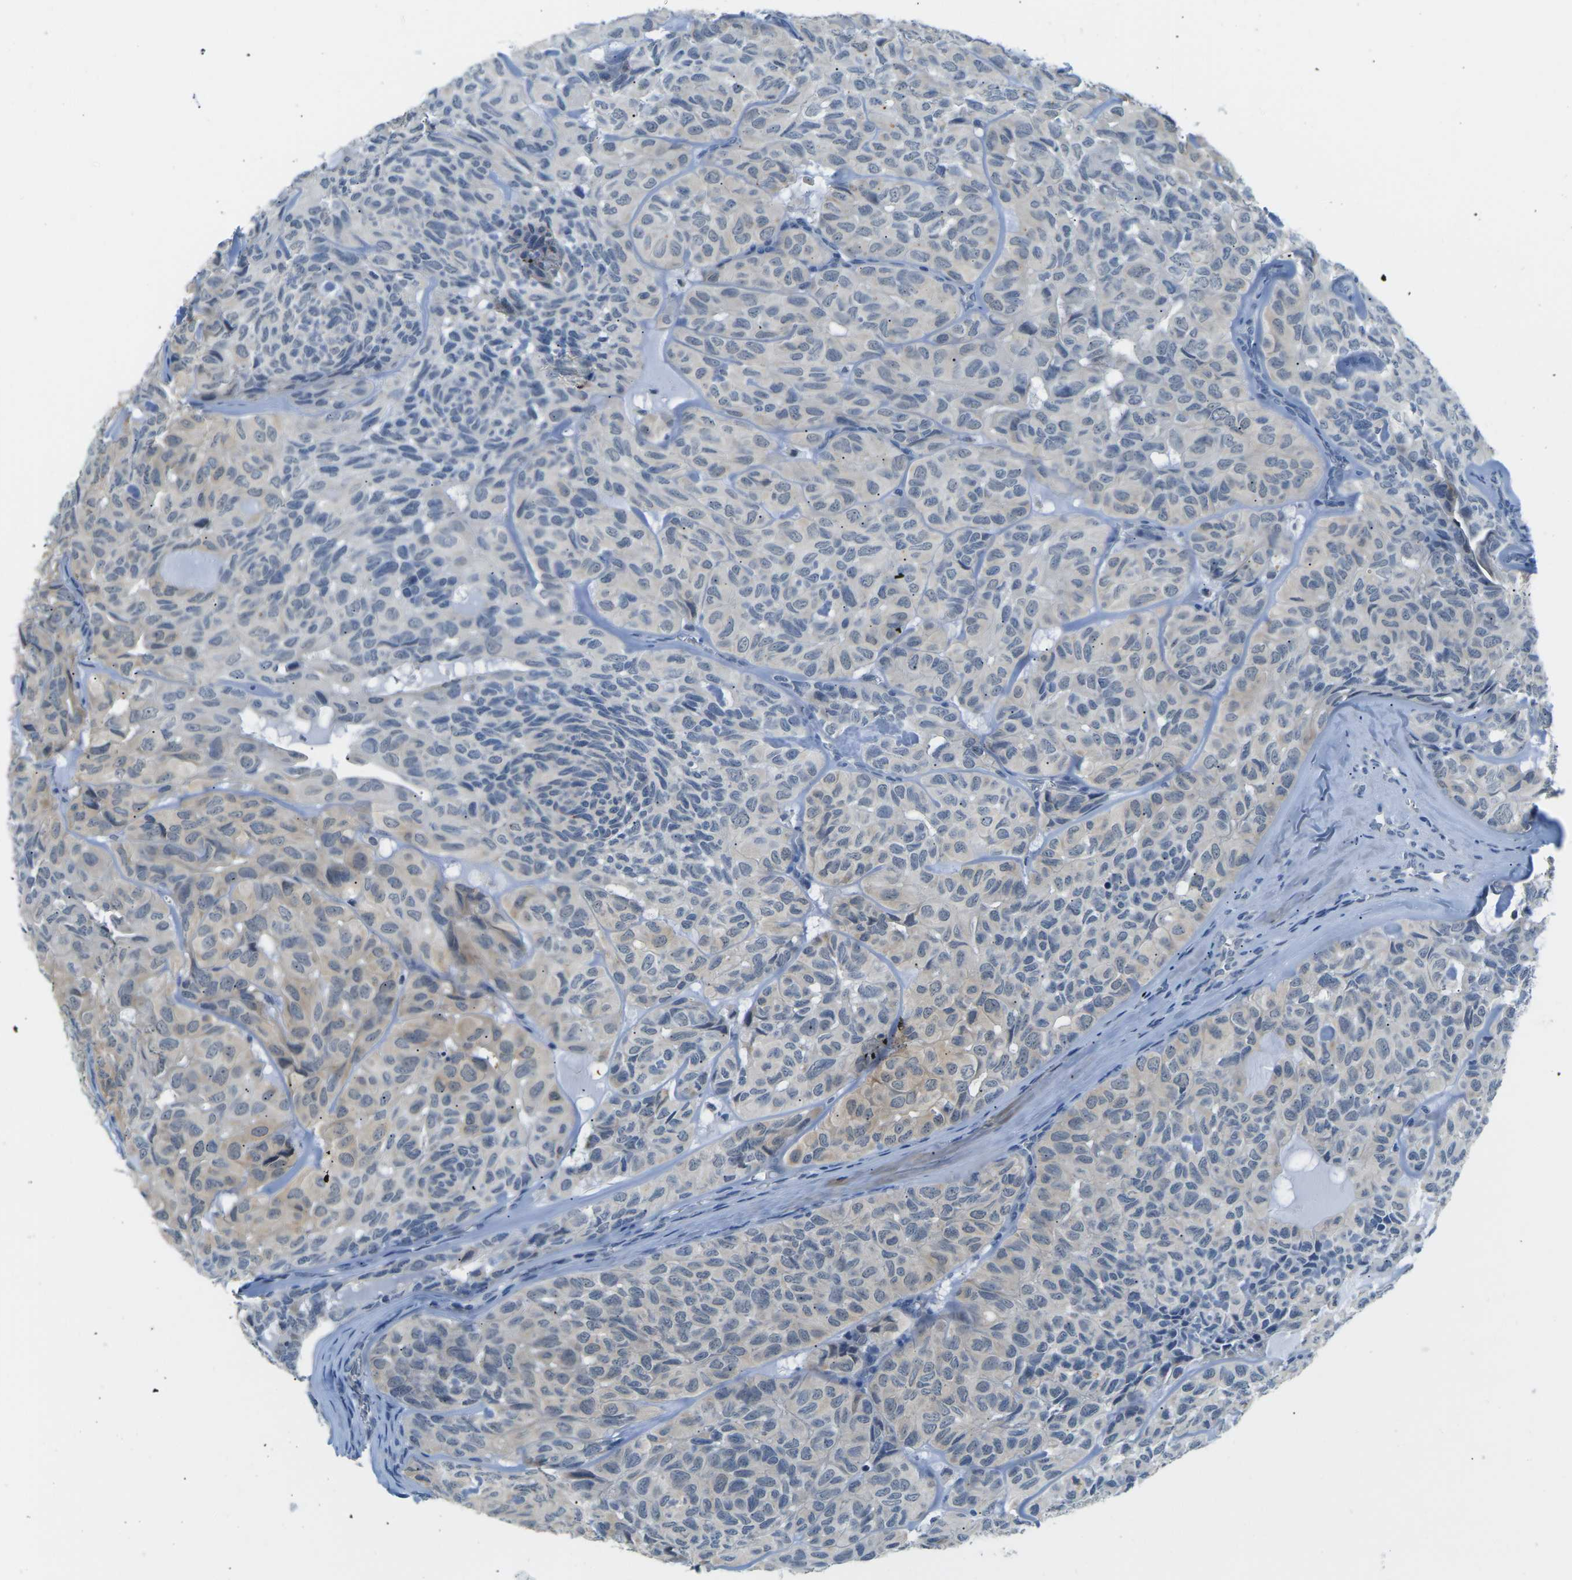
{"staining": {"intensity": "weak", "quantity": "25%-75%", "location": "cytoplasmic/membranous"}, "tissue": "head and neck cancer", "cell_type": "Tumor cells", "image_type": "cancer", "snomed": [{"axis": "morphology", "description": "Adenocarcinoma, NOS"}, {"axis": "topography", "description": "Salivary gland, NOS"}, {"axis": "topography", "description": "Head-Neck"}], "caption": "Immunohistochemistry of human adenocarcinoma (head and neck) exhibits low levels of weak cytoplasmic/membranous positivity in about 25%-75% of tumor cells. (DAB (3,3'-diaminobenzidine) IHC, brown staining for protein, blue staining for nuclei).", "gene": "PSAT1", "patient": {"sex": "female", "age": 76}}